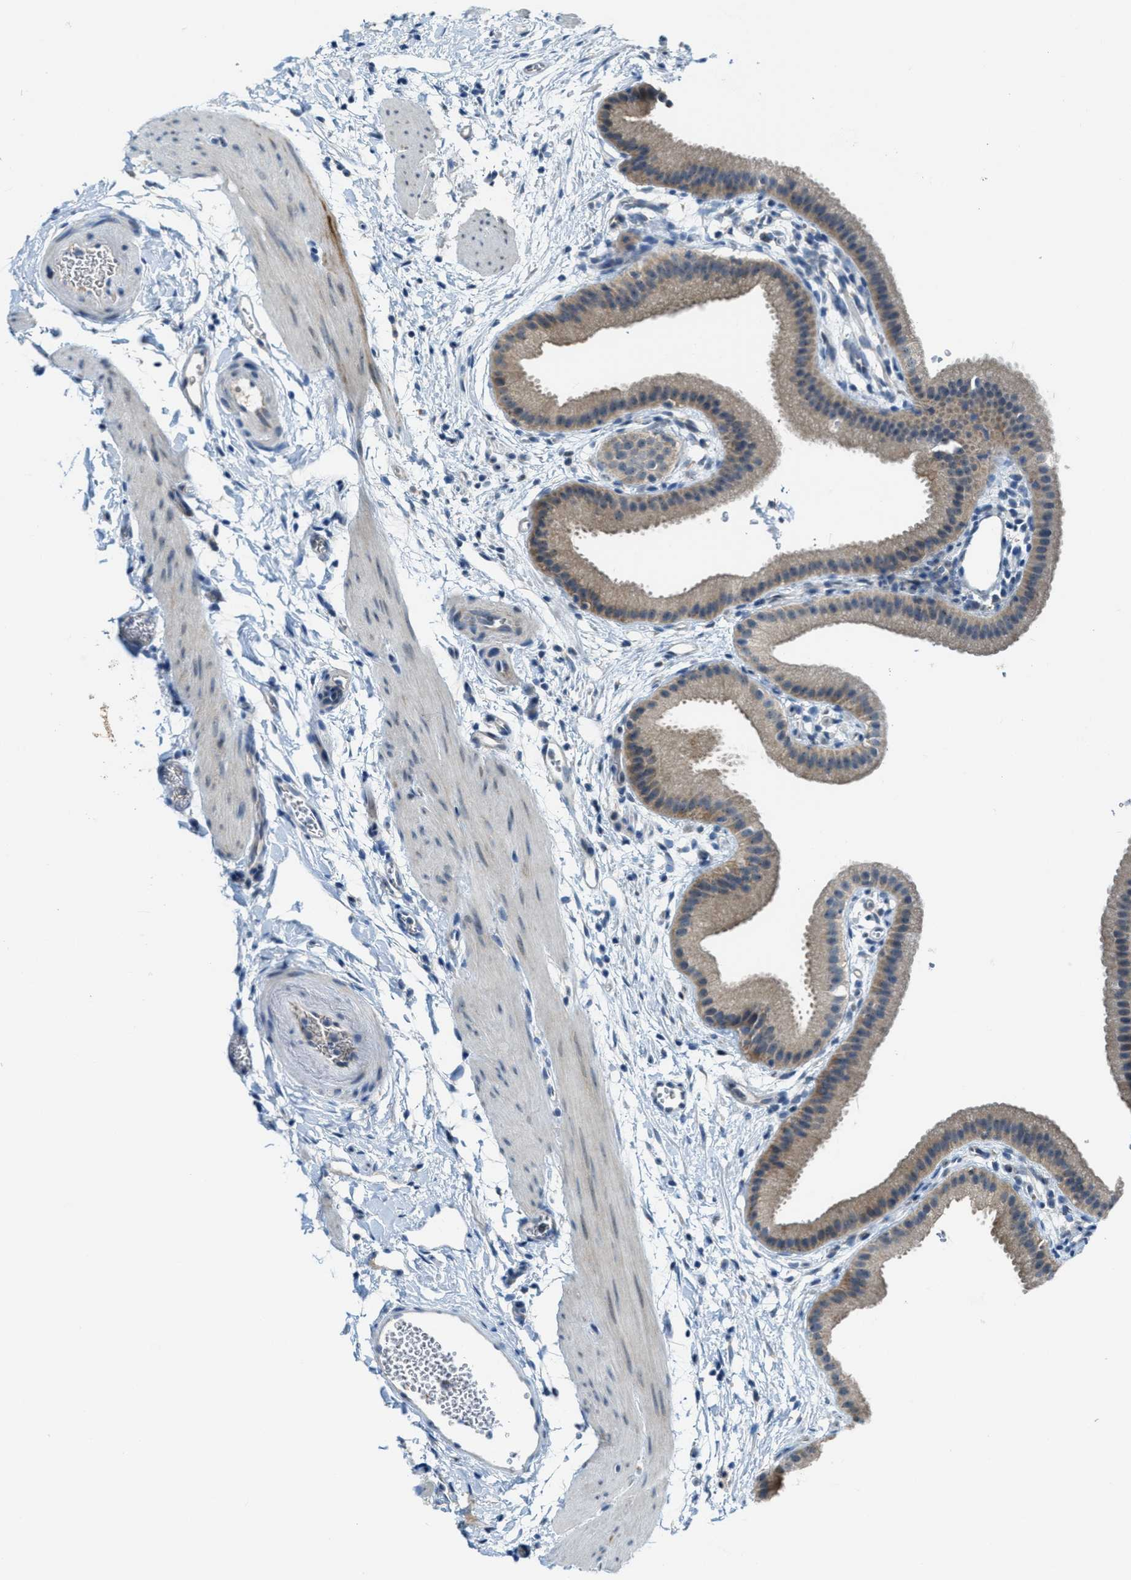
{"staining": {"intensity": "weak", "quantity": ">75%", "location": "cytoplasmic/membranous"}, "tissue": "gallbladder", "cell_type": "Glandular cells", "image_type": "normal", "snomed": [{"axis": "morphology", "description": "Normal tissue, NOS"}, {"axis": "topography", "description": "Gallbladder"}], "caption": "Immunohistochemical staining of benign gallbladder exhibits >75% levels of weak cytoplasmic/membranous protein positivity in approximately >75% of glandular cells.", "gene": "CDON", "patient": {"sex": "female", "age": 64}}